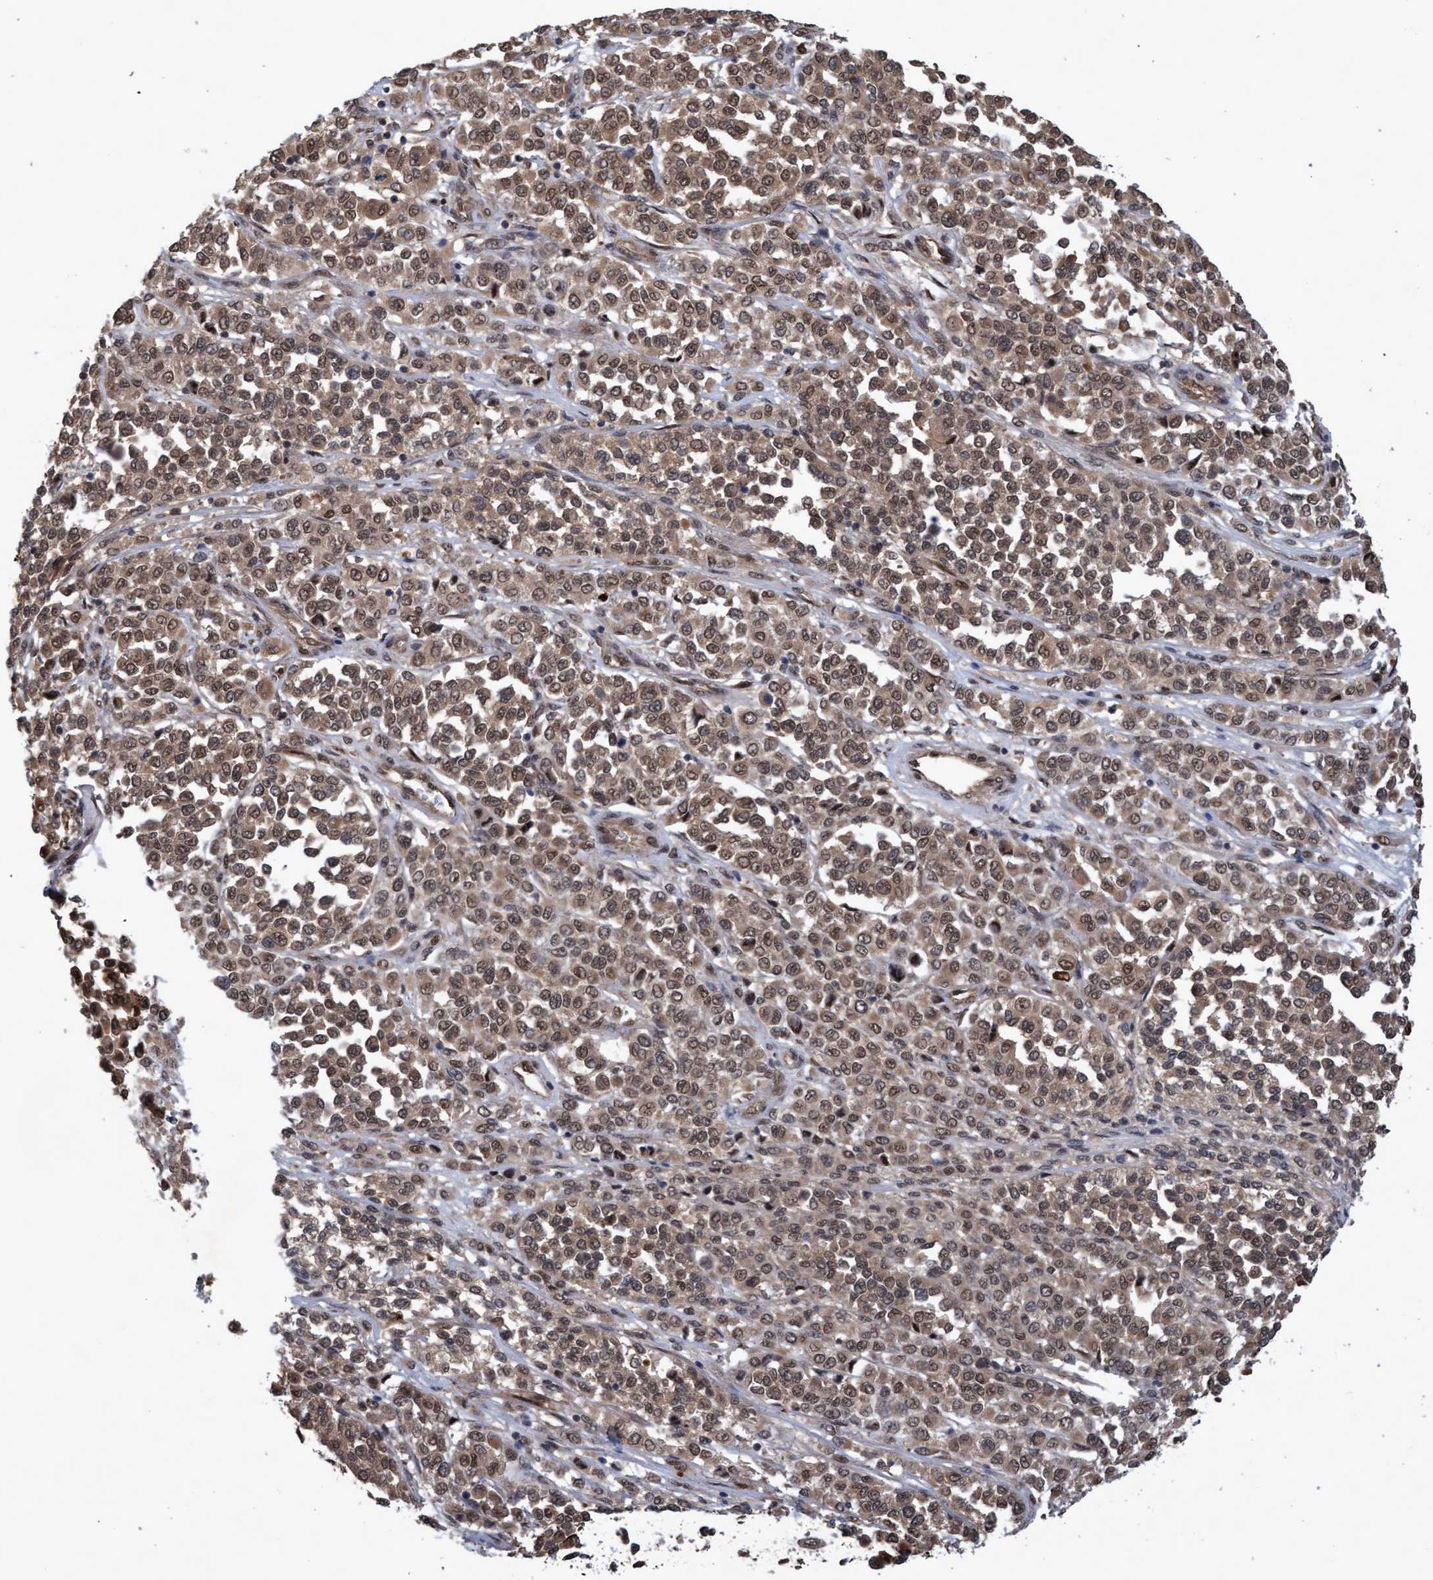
{"staining": {"intensity": "moderate", "quantity": ">75%", "location": "cytoplasmic/membranous,nuclear"}, "tissue": "melanoma", "cell_type": "Tumor cells", "image_type": "cancer", "snomed": [{"axis": "morphology", "description": "Malignant melanoma, Metastatic site"}, {"axis": "topography", "description": "Pancreas"}], "caption": "A brown stain labels moderate cytoplasmic/membranous and nuclear positivity of a protein in human malignant melanoma (metastatic site) tumor cells.", "gene": "PSMB6", "patient": {"sex": "female", "age": 30}}